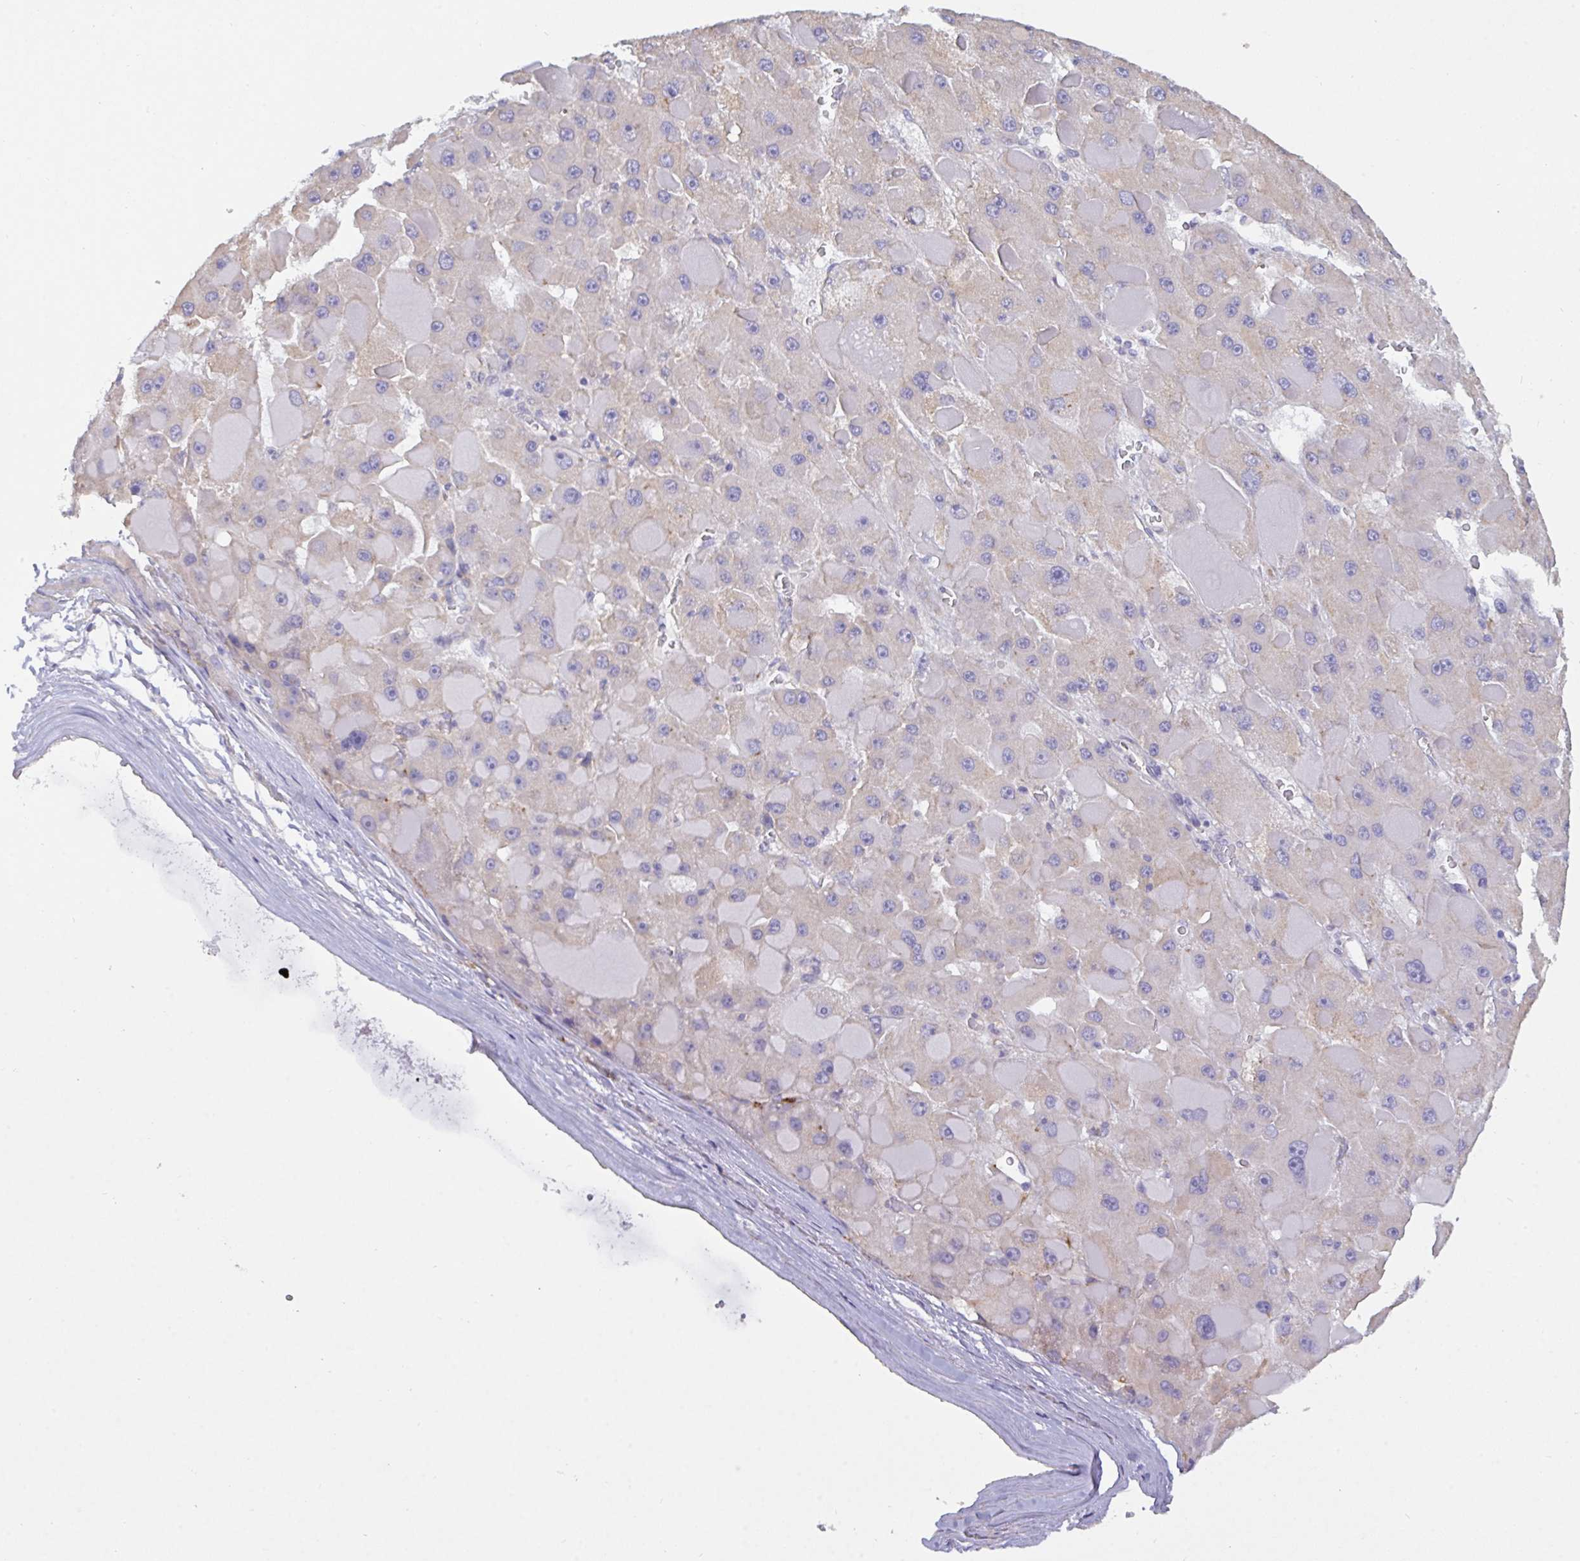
{"staining": {"intensity": "negative", "quantity": "none", "location": "none"}, "tissue": "liver cancer", "cell_type": "Tumor cells", "image_type": "cancer", "snomed": [{"axis": "morphology", "description": "Carcinoma, Hepatocellular, NOS"}, {"axis": "topography", "description": "Liver"}], "caption": "This histopathology image is of liver cancer stained with IHC to label a protein in brown with the nuclei are counter-stained blue. There is no positivity in tumor cells.", "gene": "SLC66A1", "patient": {"sex": "female", "age": 73}}